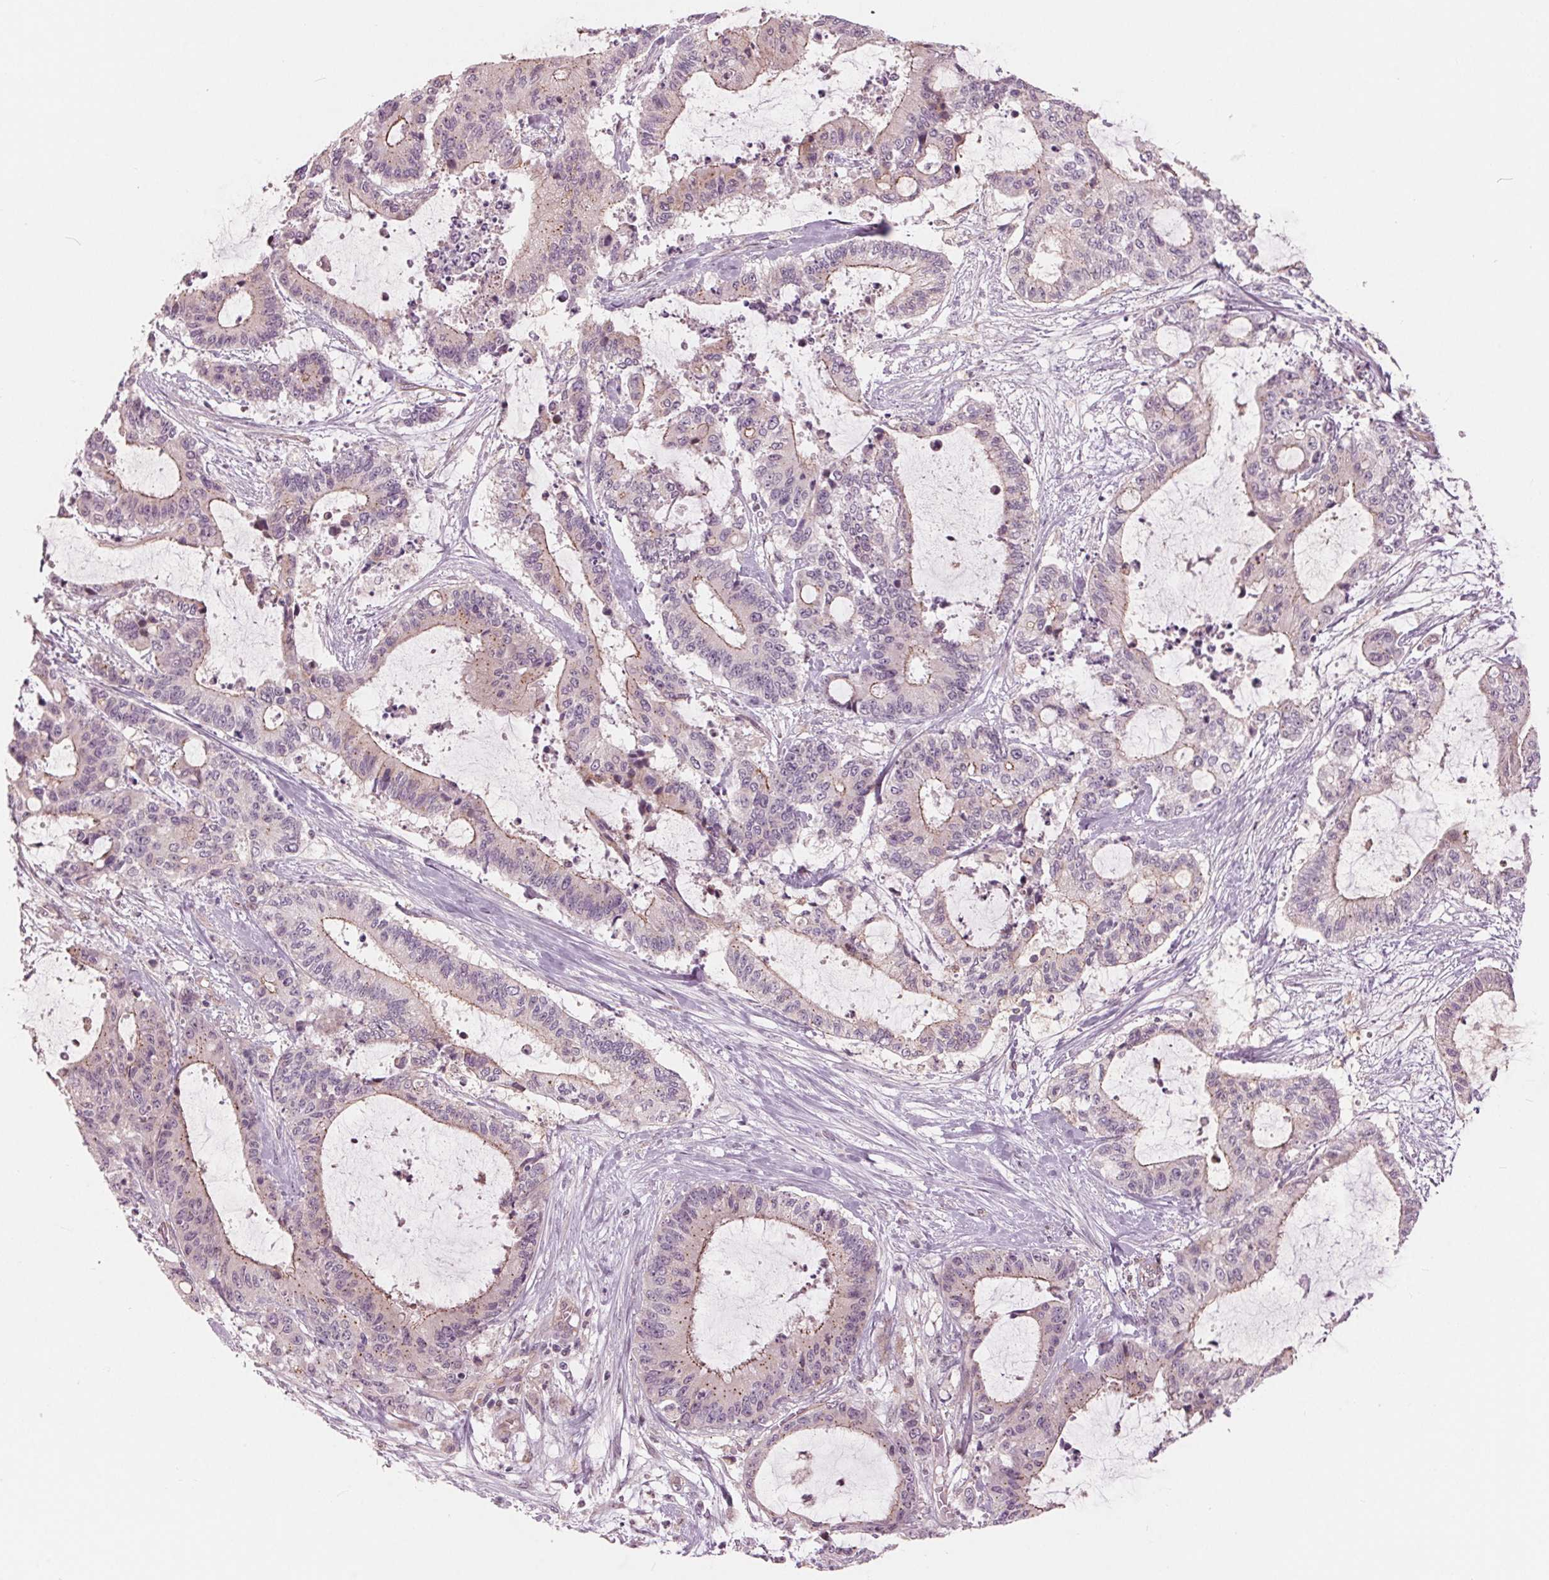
{"staining": {"intensity": "negative", "quantity": "none", "location": "none"}, "tissue": "liver cancer", "cell_type": "Tumor cells", "image_type": "cancer", "snomed": [{"axis": "morphology", "description": "Cholangiocarcinoma"}, {"axis": "topography", "description": "Liver"}], "caption": "This micrograph is of liver cholangiocarcinoma stained with IHC to label a protein in brown with the nuclei are counter-stained blue. There is no staining in tumor cells. (DAB immunohistochemistry (IHC) with hematoxylin counter stain).", "gene": "TXNIP", "patient": {"sex": "female", "age": 73}}